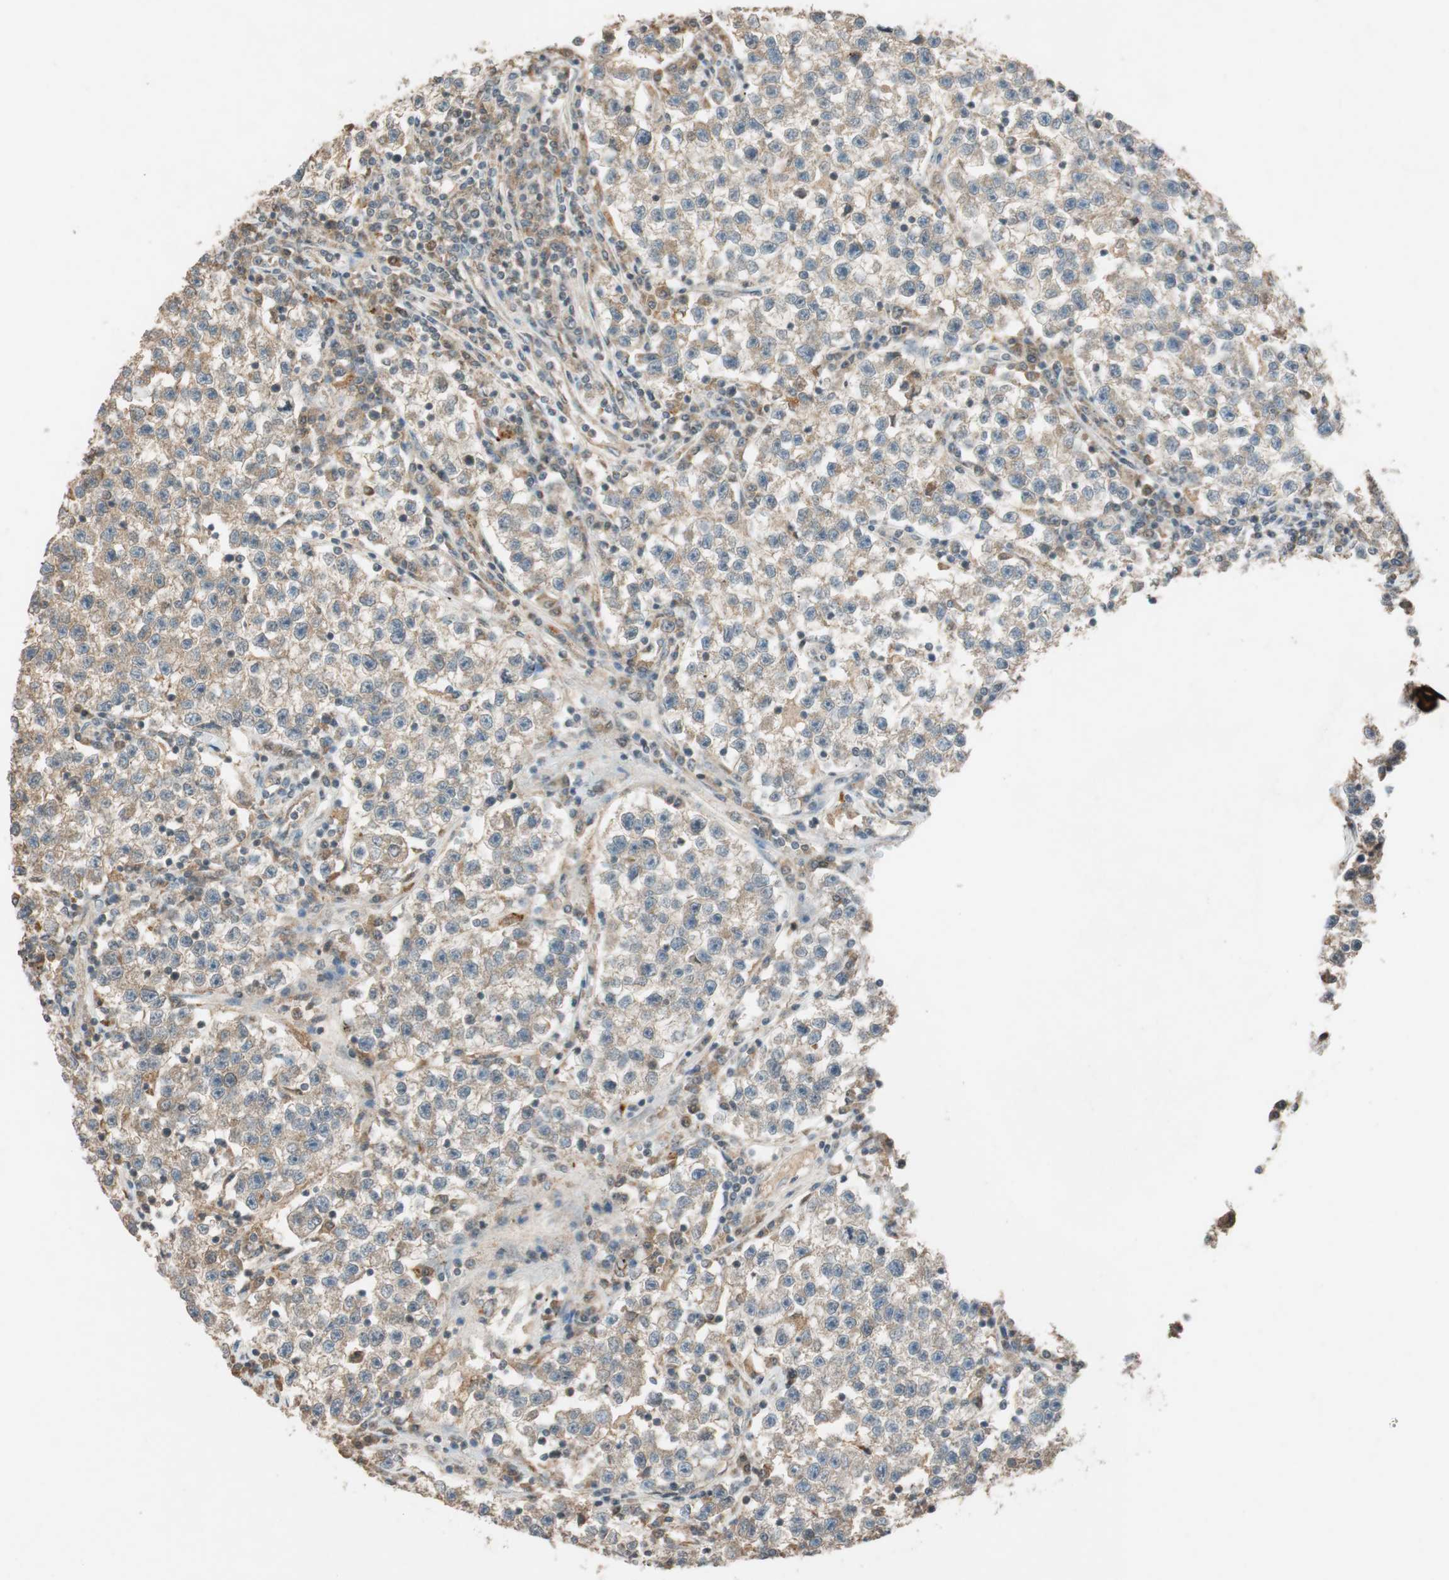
{"staining": {"intensity": "weak", "quantity": ">75%", "location": "cytoplasmic/membranous"}, "tissue": "testis cancer", "cell_type": "Tumor cells", "image_type": "cancer", "snomed": [{"axis": "morphology", "description": "Seminoma, NOS"}, {"axis": "topography", "description": "Testis"}], "caption": "Weak cytoplasmic/membranous positivity is identified in about >75% of tumor cells in testis cancer (seminoma). Immunohistochemistry (ihc) stains the protein of interest in brown and the nuclei are stained blue.", "gene": "GLB1", "patient": {"sex": "male", "age": 22}}